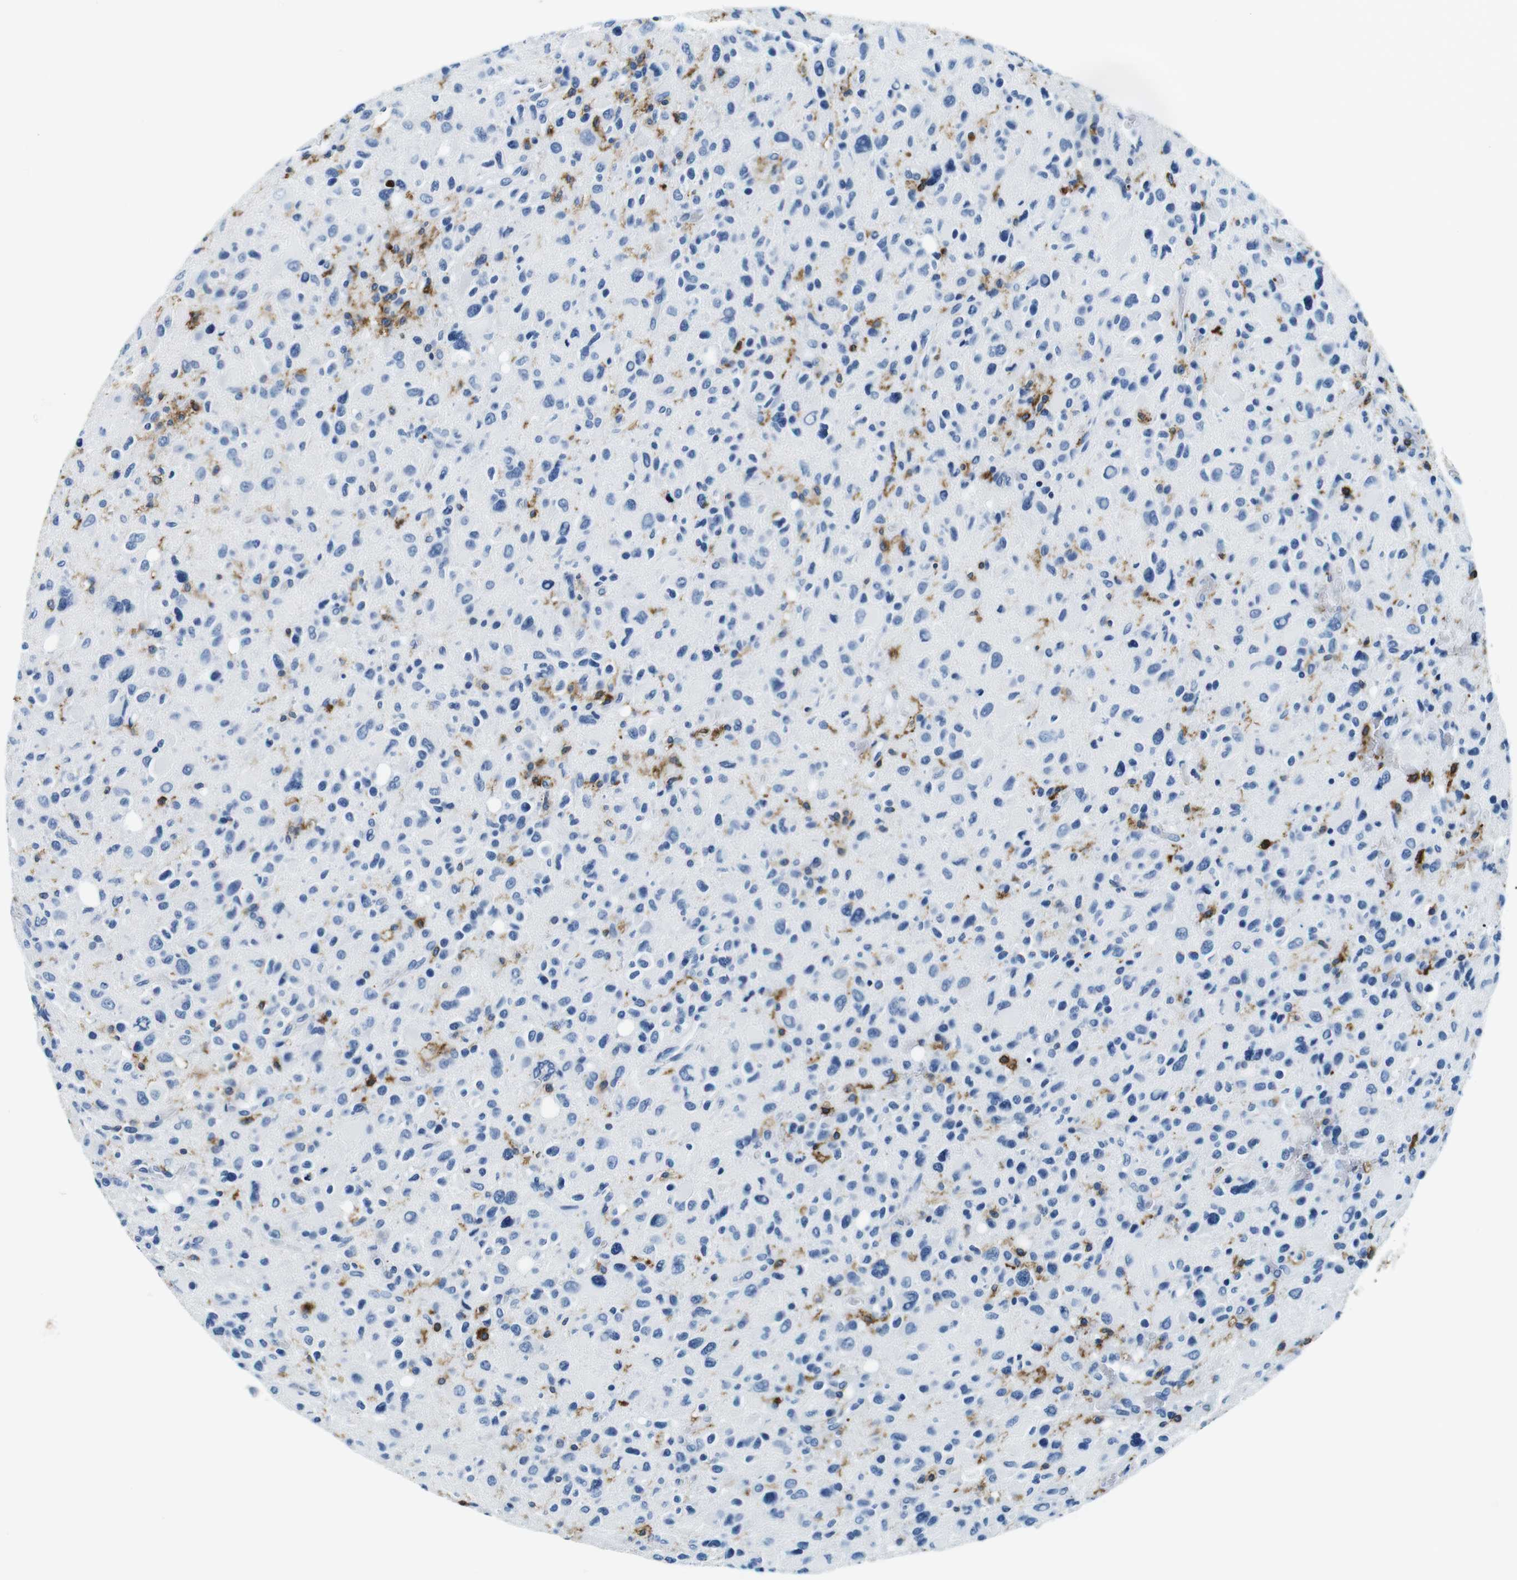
{"staining": {"intensity": "negative", "quantity": "none", "location": "none"}, "tissue": "glioma", "cell_type": "Tumor cells", "image_type": "cancer", "snomed": [{"axis": "morphology", "description": "Glioma, malignant, High grade"}, {"axis": "topography", "description": "Brain"}], "caption": "This is an IHC image of glioma. There is no expression in tumor cells.", "gene": "HLA-DRB1", "patient": {"sex": "male", "age": 48}}